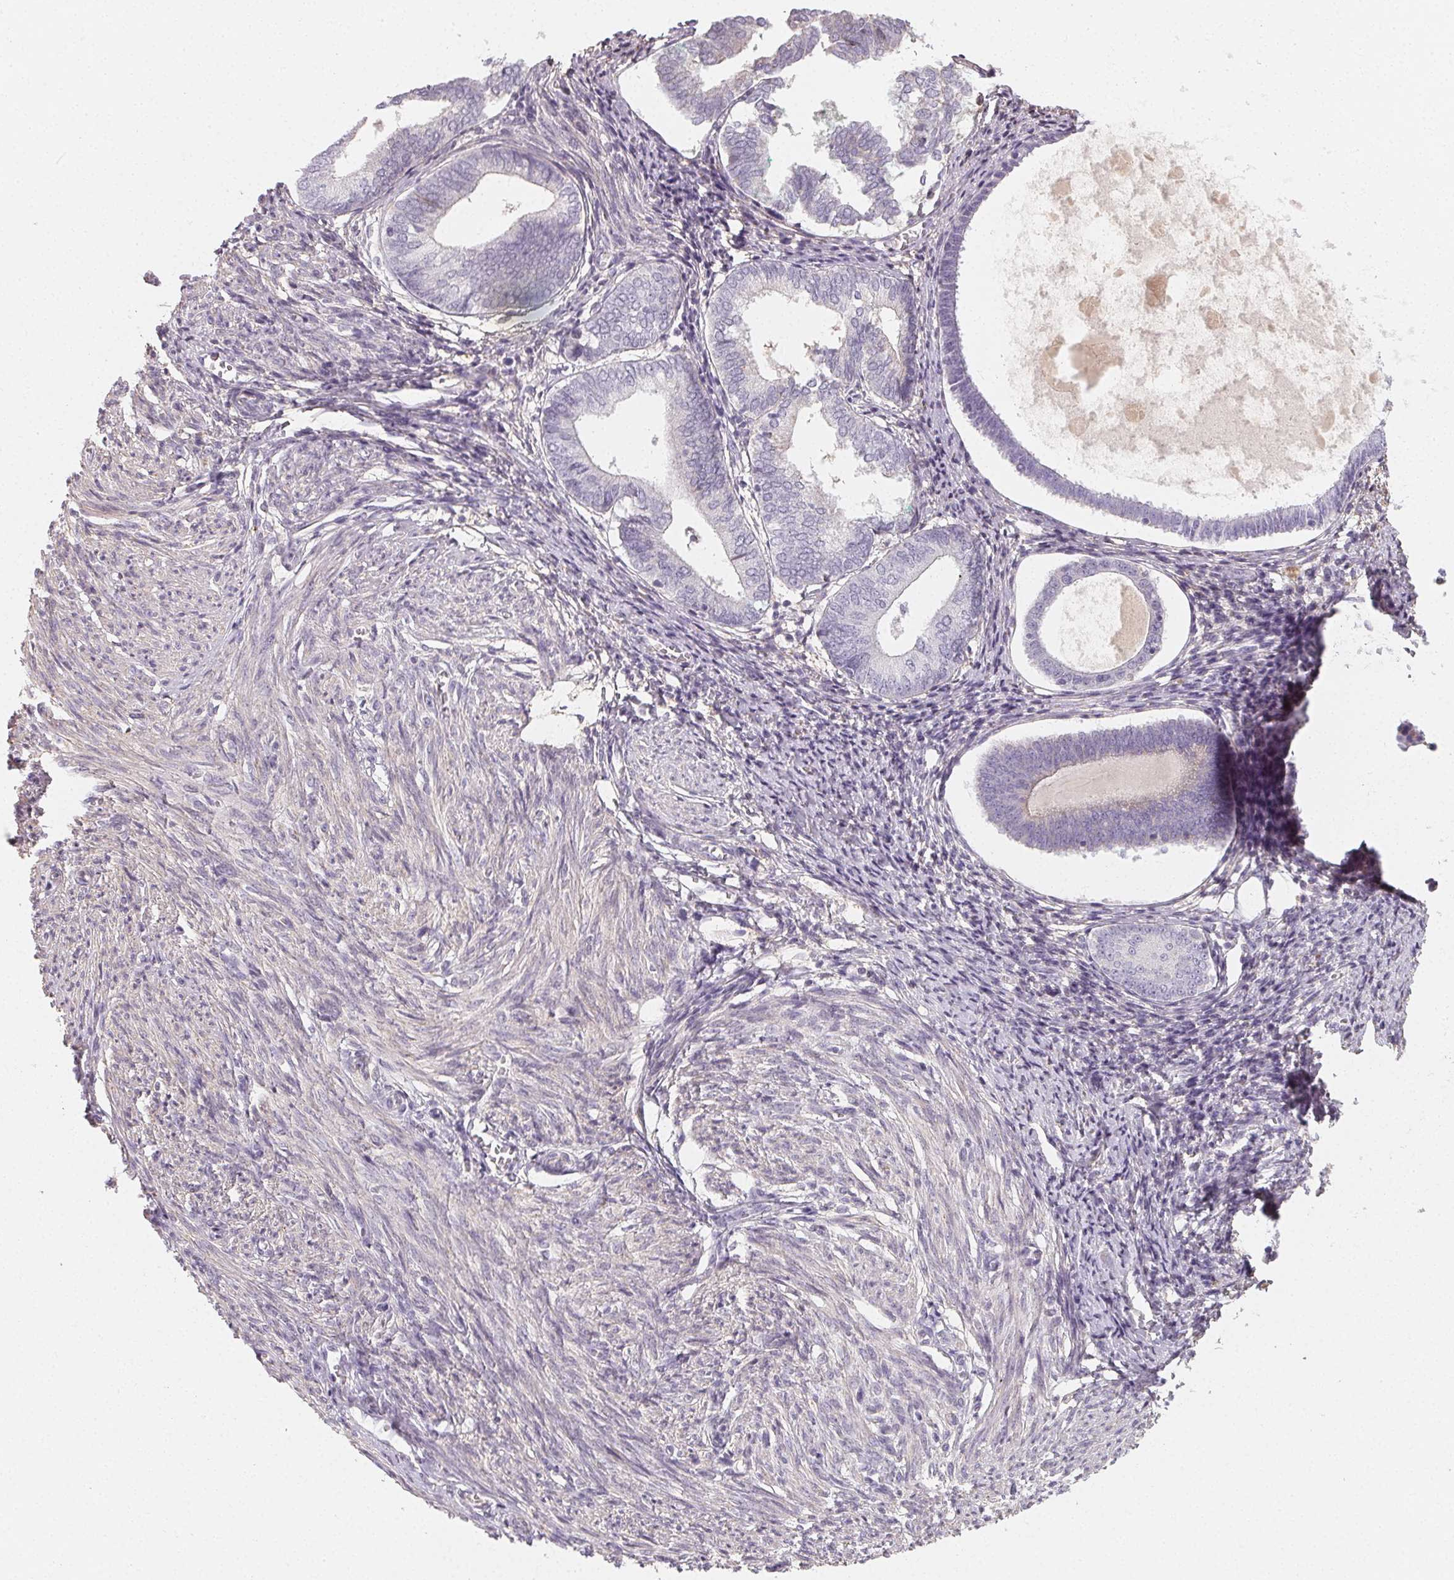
{"staining": {"intensity": "negative", "quantity": "none", "location": "none"}, "tissue": "endometrium", "cell_type": "Cells in endometrial stroma", "image_type": "normal", "snomed": [{"axis": "morphology", "description": "Normal tissue, NOS"}, {"axis": "topography", "description": "Endometrium"}], "caption": "Cells in endometrial stroma show no significant staining in benign endometrium. Brightfield microscopy of IHC stained with DAB (brown) and hematoxylin (blue), captured at high magnification.", "gene": "LRRC23", "patient": {"sex": "female", "age": 50}}